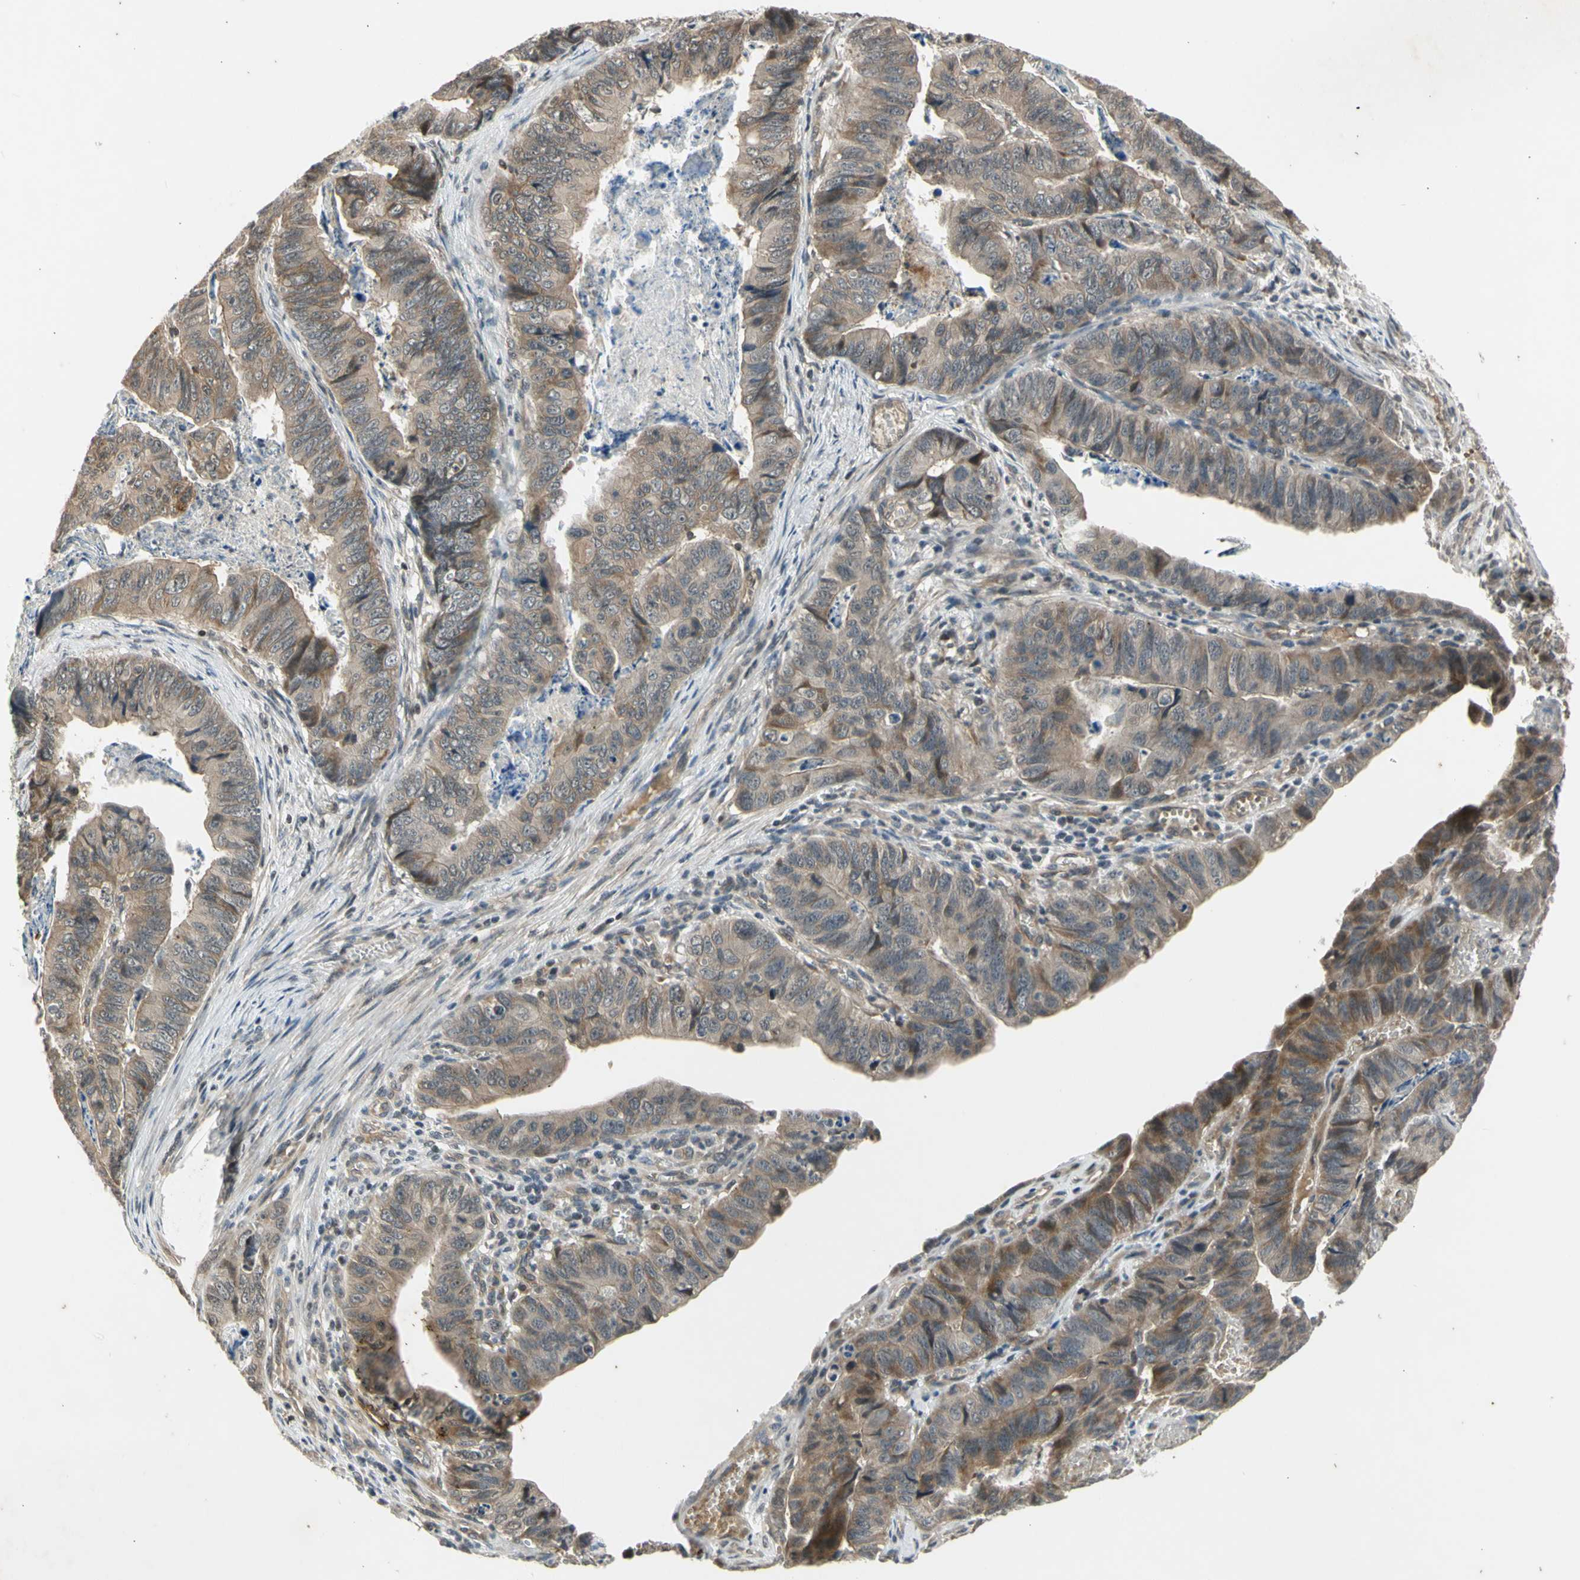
{"staining": {"intensity": "moderate", "quantity": ">75%", "location": "cytoplasmic/membranous"}, "tissue": "stomach cancer", "cell_type": "Tumor cells", "image_type": "cancer", "snomed": [{"axis": "morphology", "description": "Adenocarcinoma, NOS"}, {"axis": "topography", "description": "Stomach, lower"}], "caption": "Immunohistochemical staining of adenocarcinoma (stomach) demonstrates moderate cytoplasmic/membranous protein expression in about >75% of tumor cells.", "gene": "EFNB2", "patient": {"sex": "male", "age": 77}}